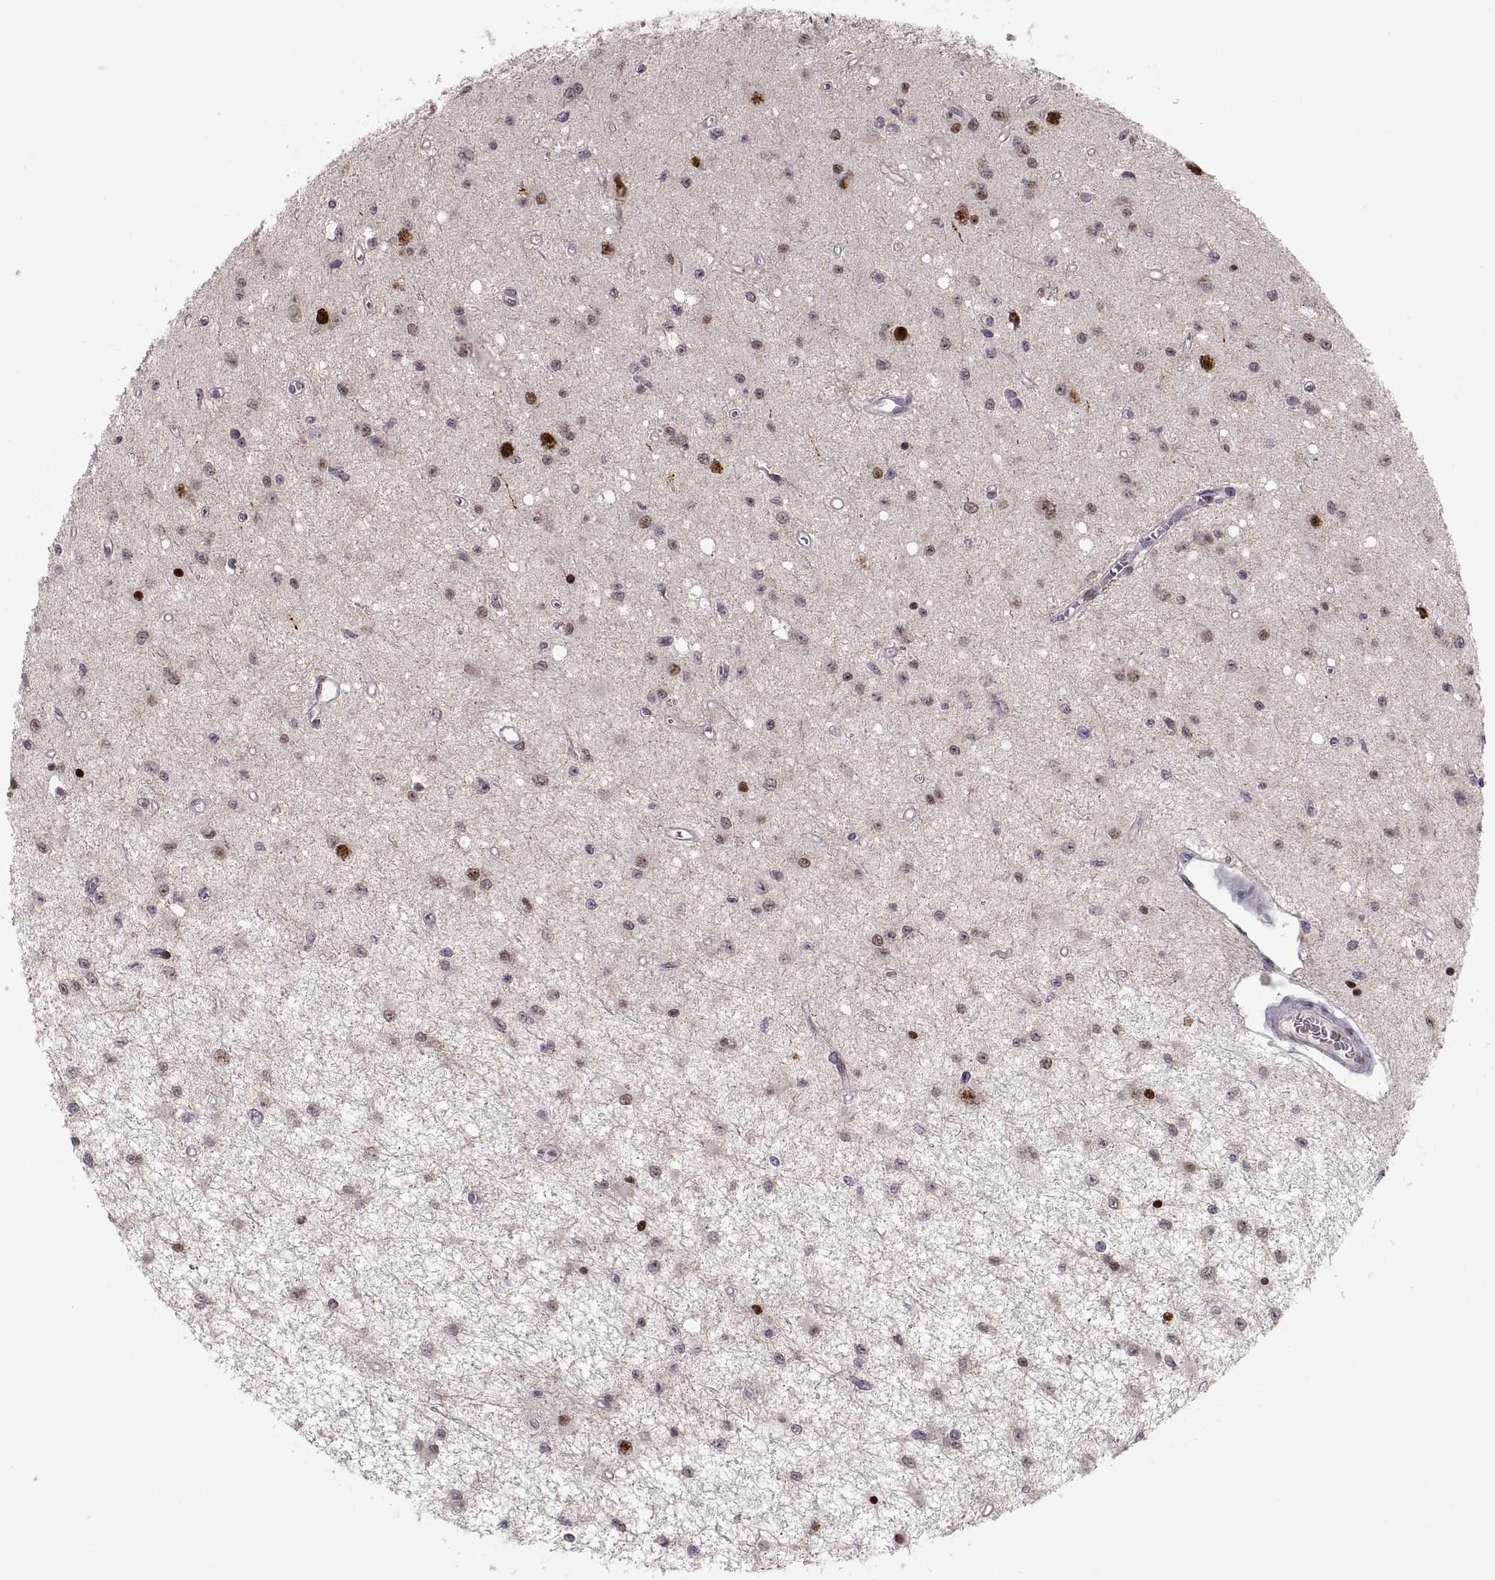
{"staining": {"intensity": "strong", "quantity": "<25%", "location": "nuclear"}, "tissue": "glioma", "cell_type": "Tumor cells", "image_type": "cancer", "snomed": [{"axis": "morphology", "description": "Glioma, malignant, Low grade"}, {"axis": "topography", "description": "Brain"}], "caption": "This is an image of immunohistochemistry (IHC) staining of glioma, which shows strong positivity in the nuclear of tumor cells.", "gene": "SNAI1", "patient": {"sex": "female", "age": 45}}